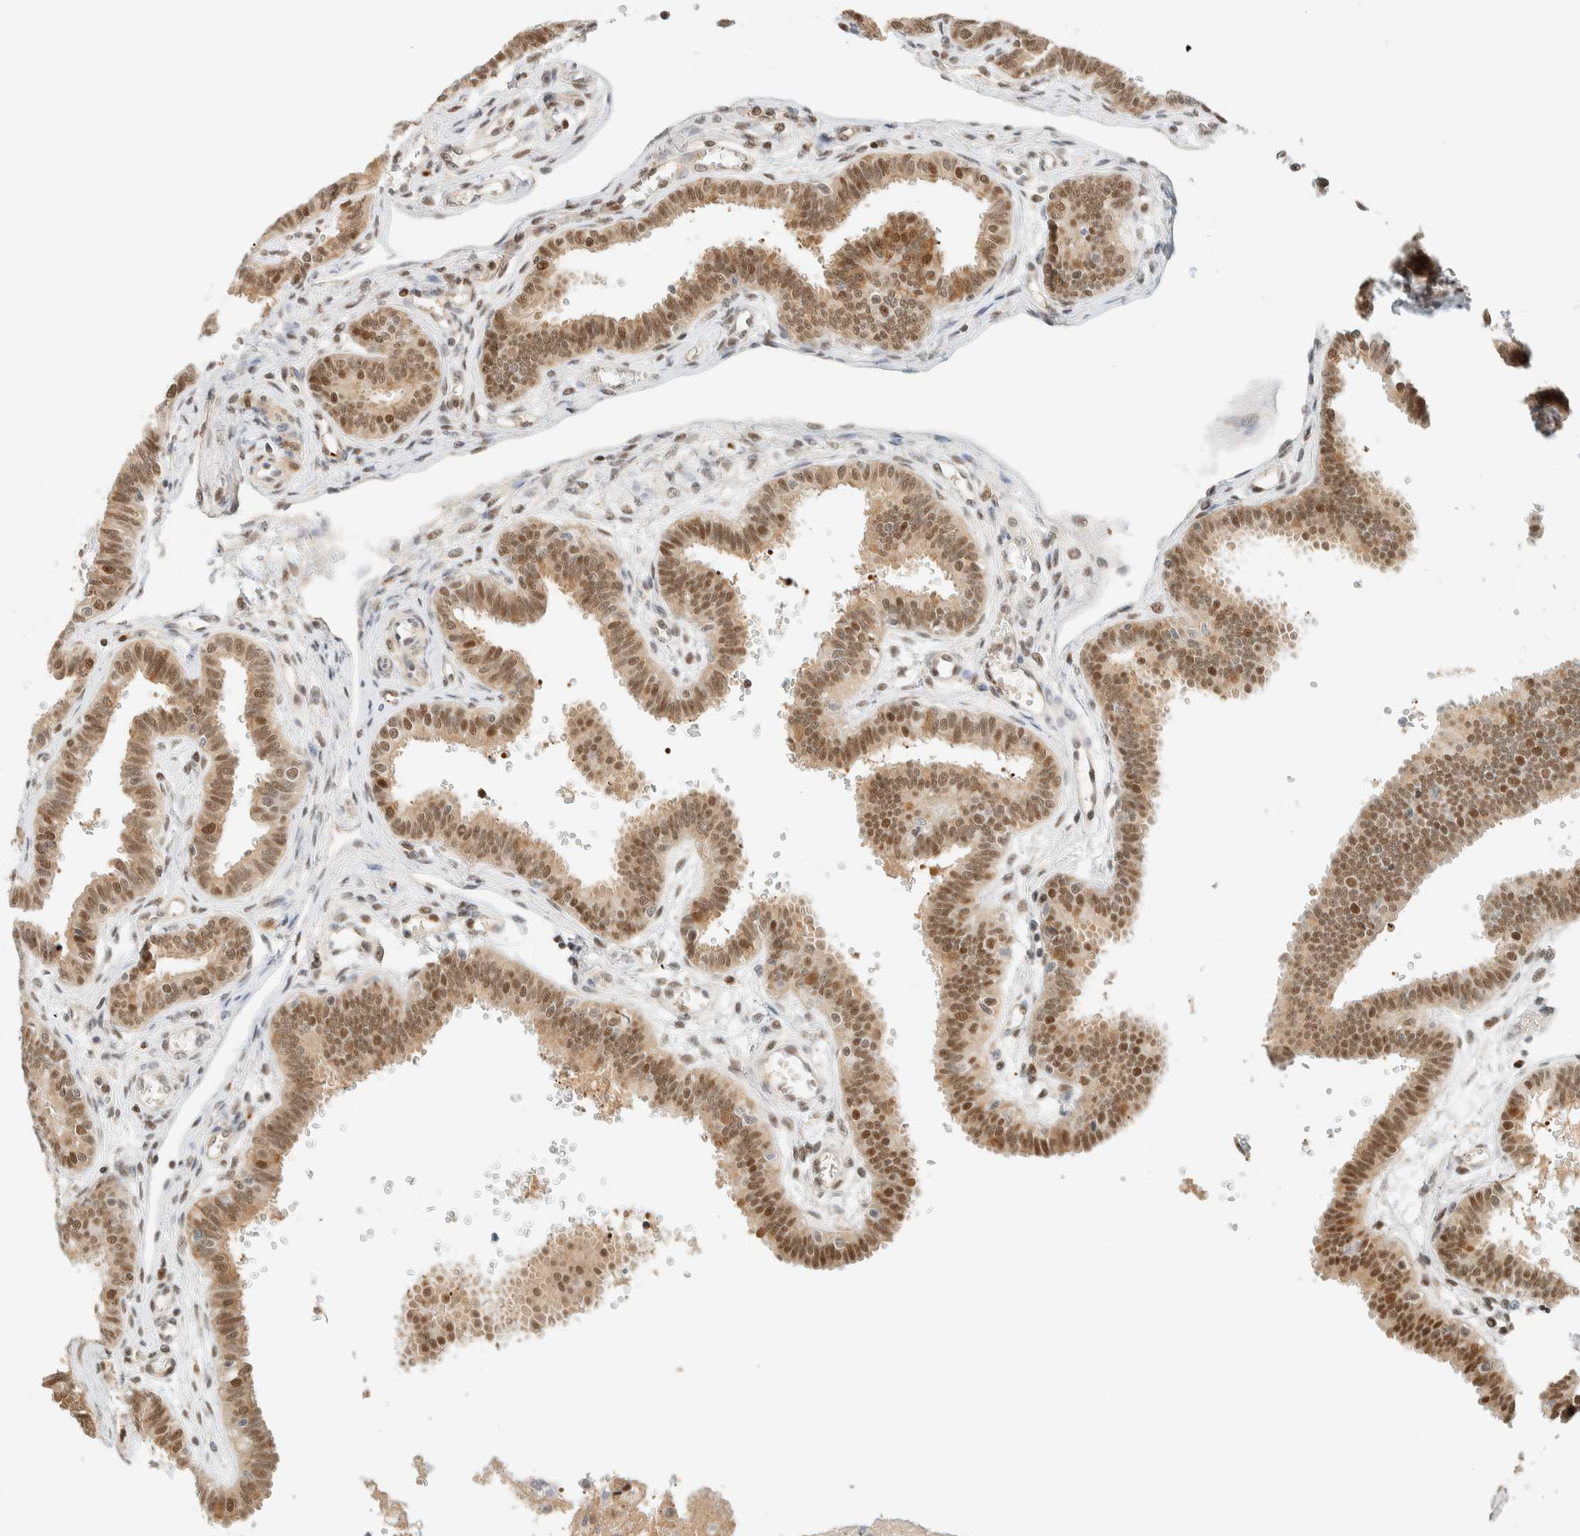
{"staining": {"intensity": "moderate", "quantity": ">75%", "location": "cytoplasmic/membranous,nuclear"}, "tissue": "fallopian tube", "cell_type": "Glandular cells", "image_type": "normal", "snomed": [{"axis": "morphology", "description": "Normal tissue, NOS"}, {"axis": "topography", "description": "Fallopian tube"}], "caption": "Immunohistochemistry (IHC) photomicrograph of benign fallopian tube: fallopian tube stained using immunohistochemistry displays medium levels of moderate protein expression localized specifically in the cytoplasmic/membranous,nuclear of glandular cells, appearing as a cytoplasmic/membranous,nuclear brown color.", "gene": "ZBTB37", "patient": {"sex": "female", "age": 32}}